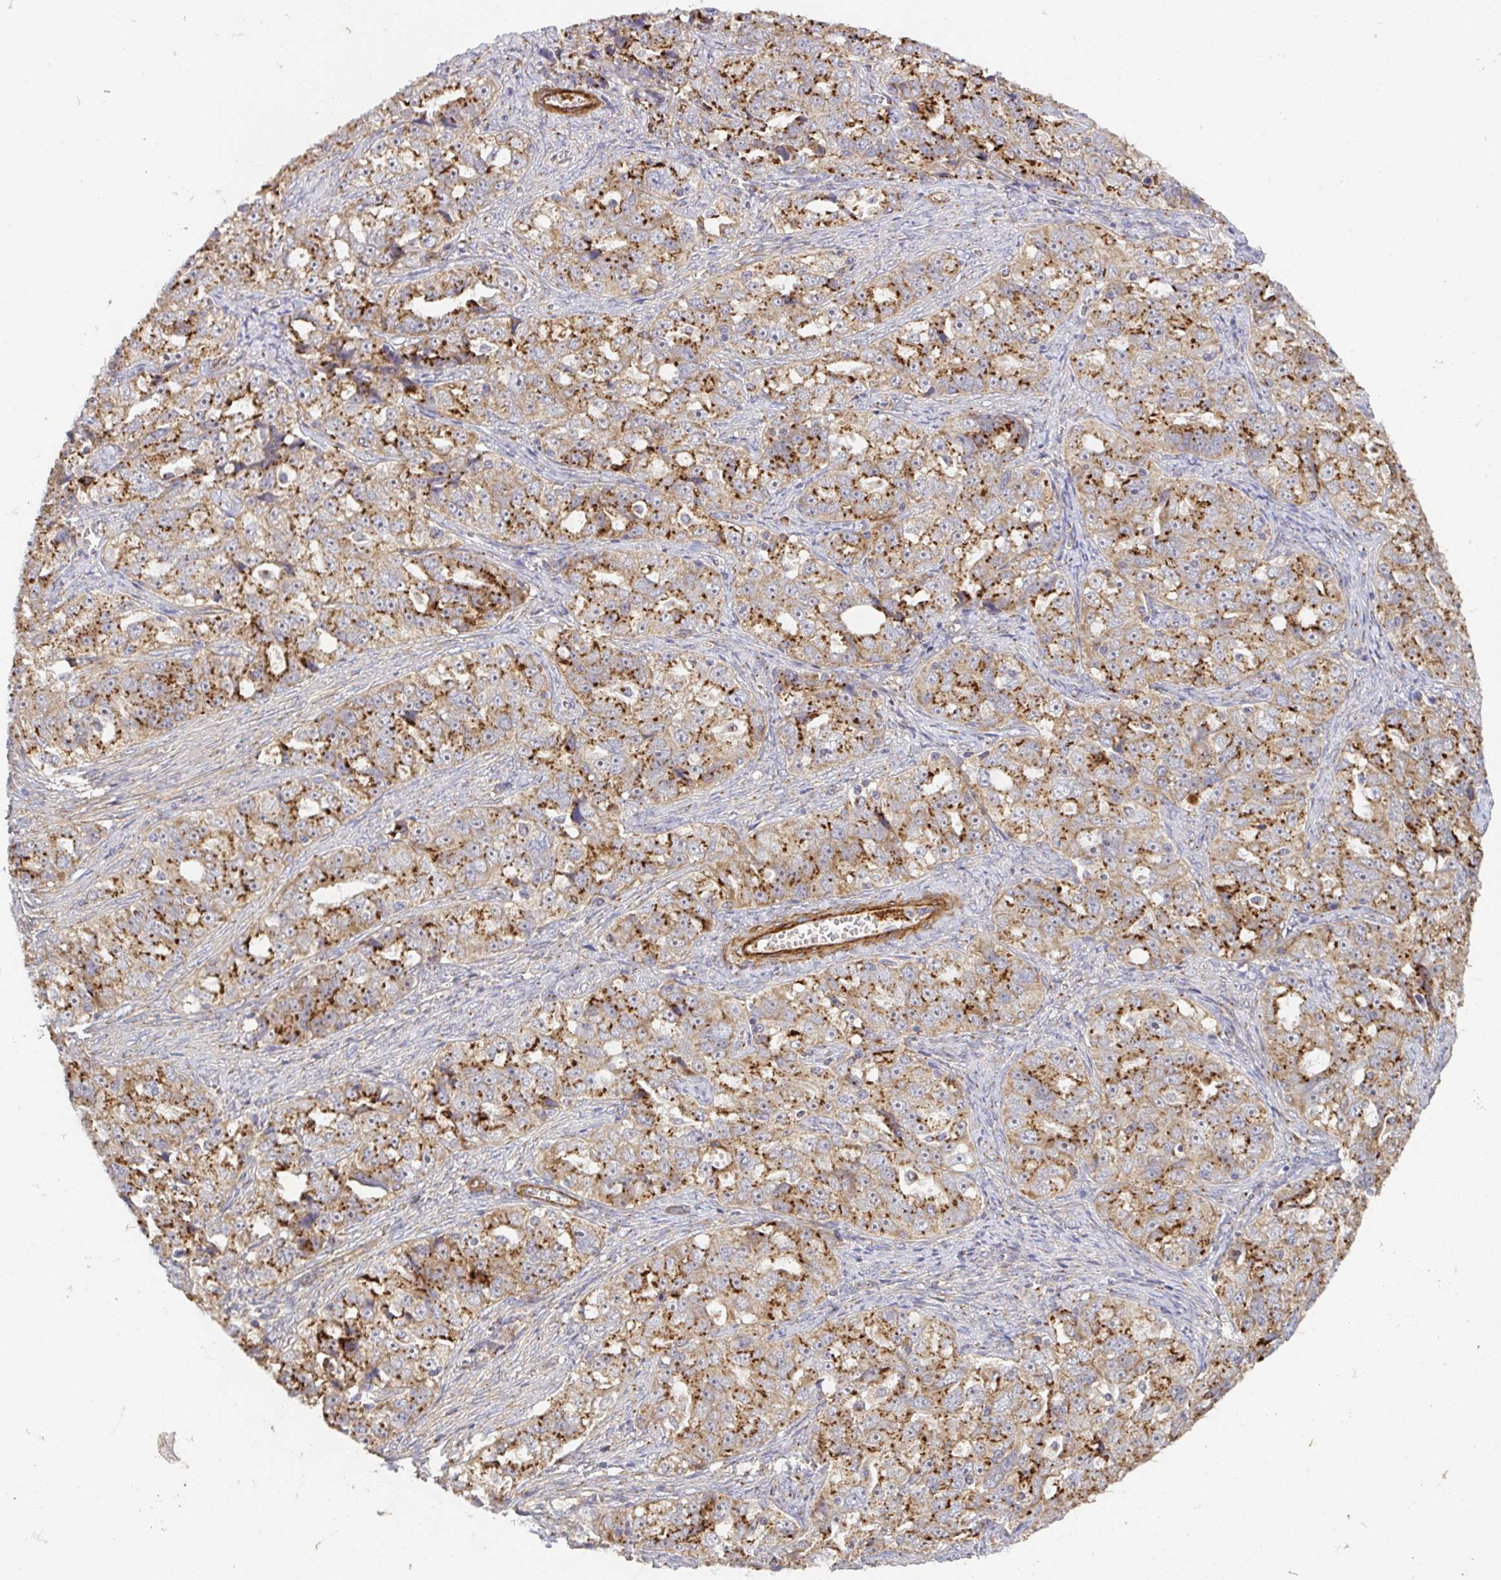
{"staining": {"intensity": "moderate", "quantity": ">75%", "location": "cytoplasmic/membranous"}, "tissue": "ovarian cancer", "cell_type": "Tumor cells", "image_type": "cancer", "snomed": [{"axis": "morphology", "description": "Cystadenocarcinoma, serous, NOS"}, {"axis": "topography", "description": "Ovary"}], "caption": "Human serous cystadenocarcinoma (ovarian) stained with a brown dye exhibits moderate cytoplasmic/membranous positive expression in approximately >75% of tumor cells.", "gene": "TM9SF4", "patient": {"sex": "female", "age": 51}}